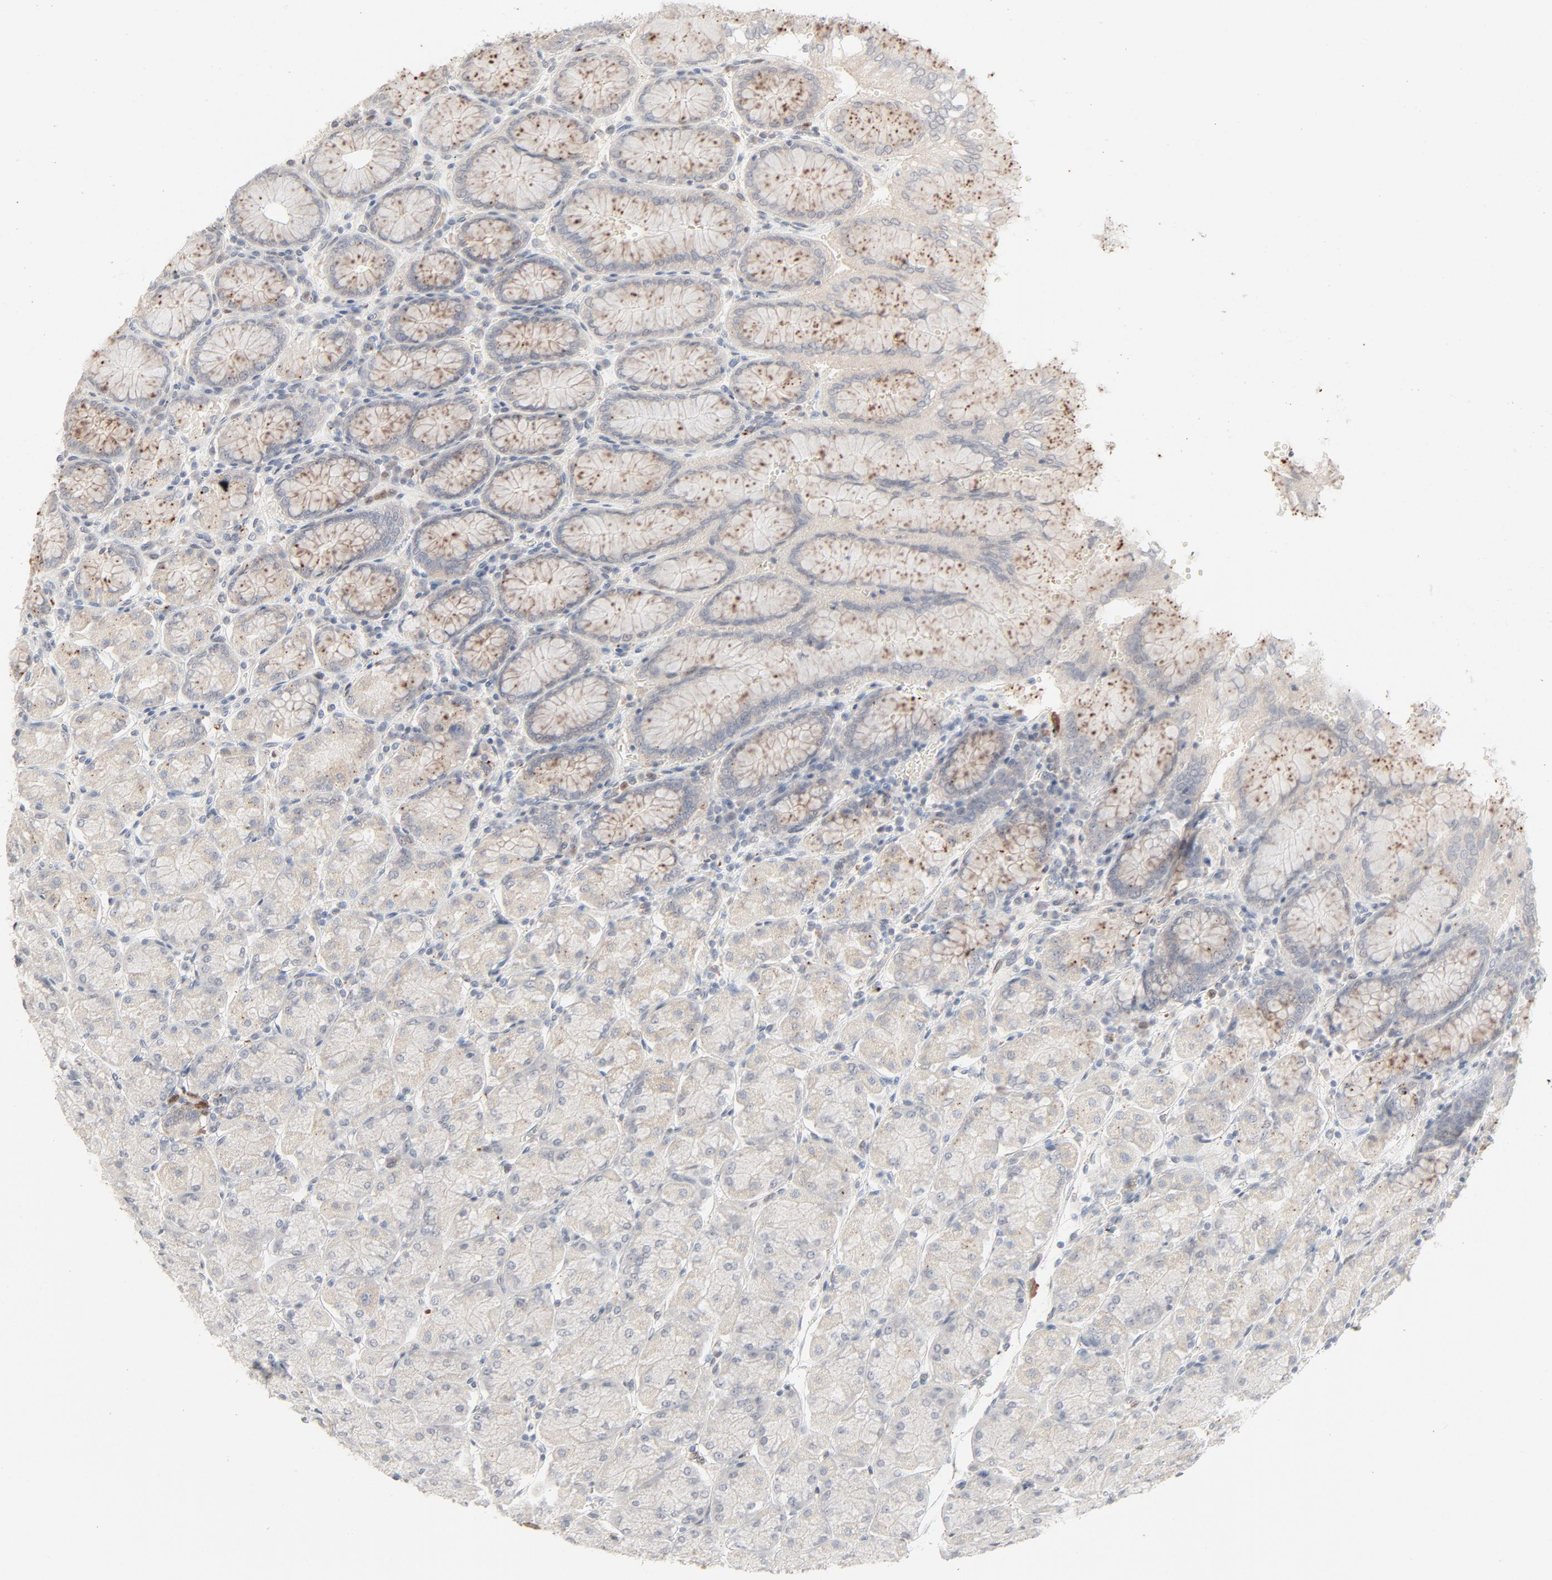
{"staining": {"intensity": "weak", "quantity": "<25%", "location": "cytoplasmic/membranous"}, "tissue": "stomach", "cell_type": "Glandular cells", "image_type": "normal", "snomed": [{"axis": "morphology", "description": "Normal tissue, NOS"}, {"axis": "topography", "description": "Stomach, upper"}, {"axis": "topography", "description": "Stomach"}], "caption": "High magnification brightfield microscopy of benign stomach stained with DAB (brown) and counterstained with hematoxylin (blue): glandular cells show no significant positivity.", "gene": "LGALS2", "patient": {"sex": "male", "age": 76}}